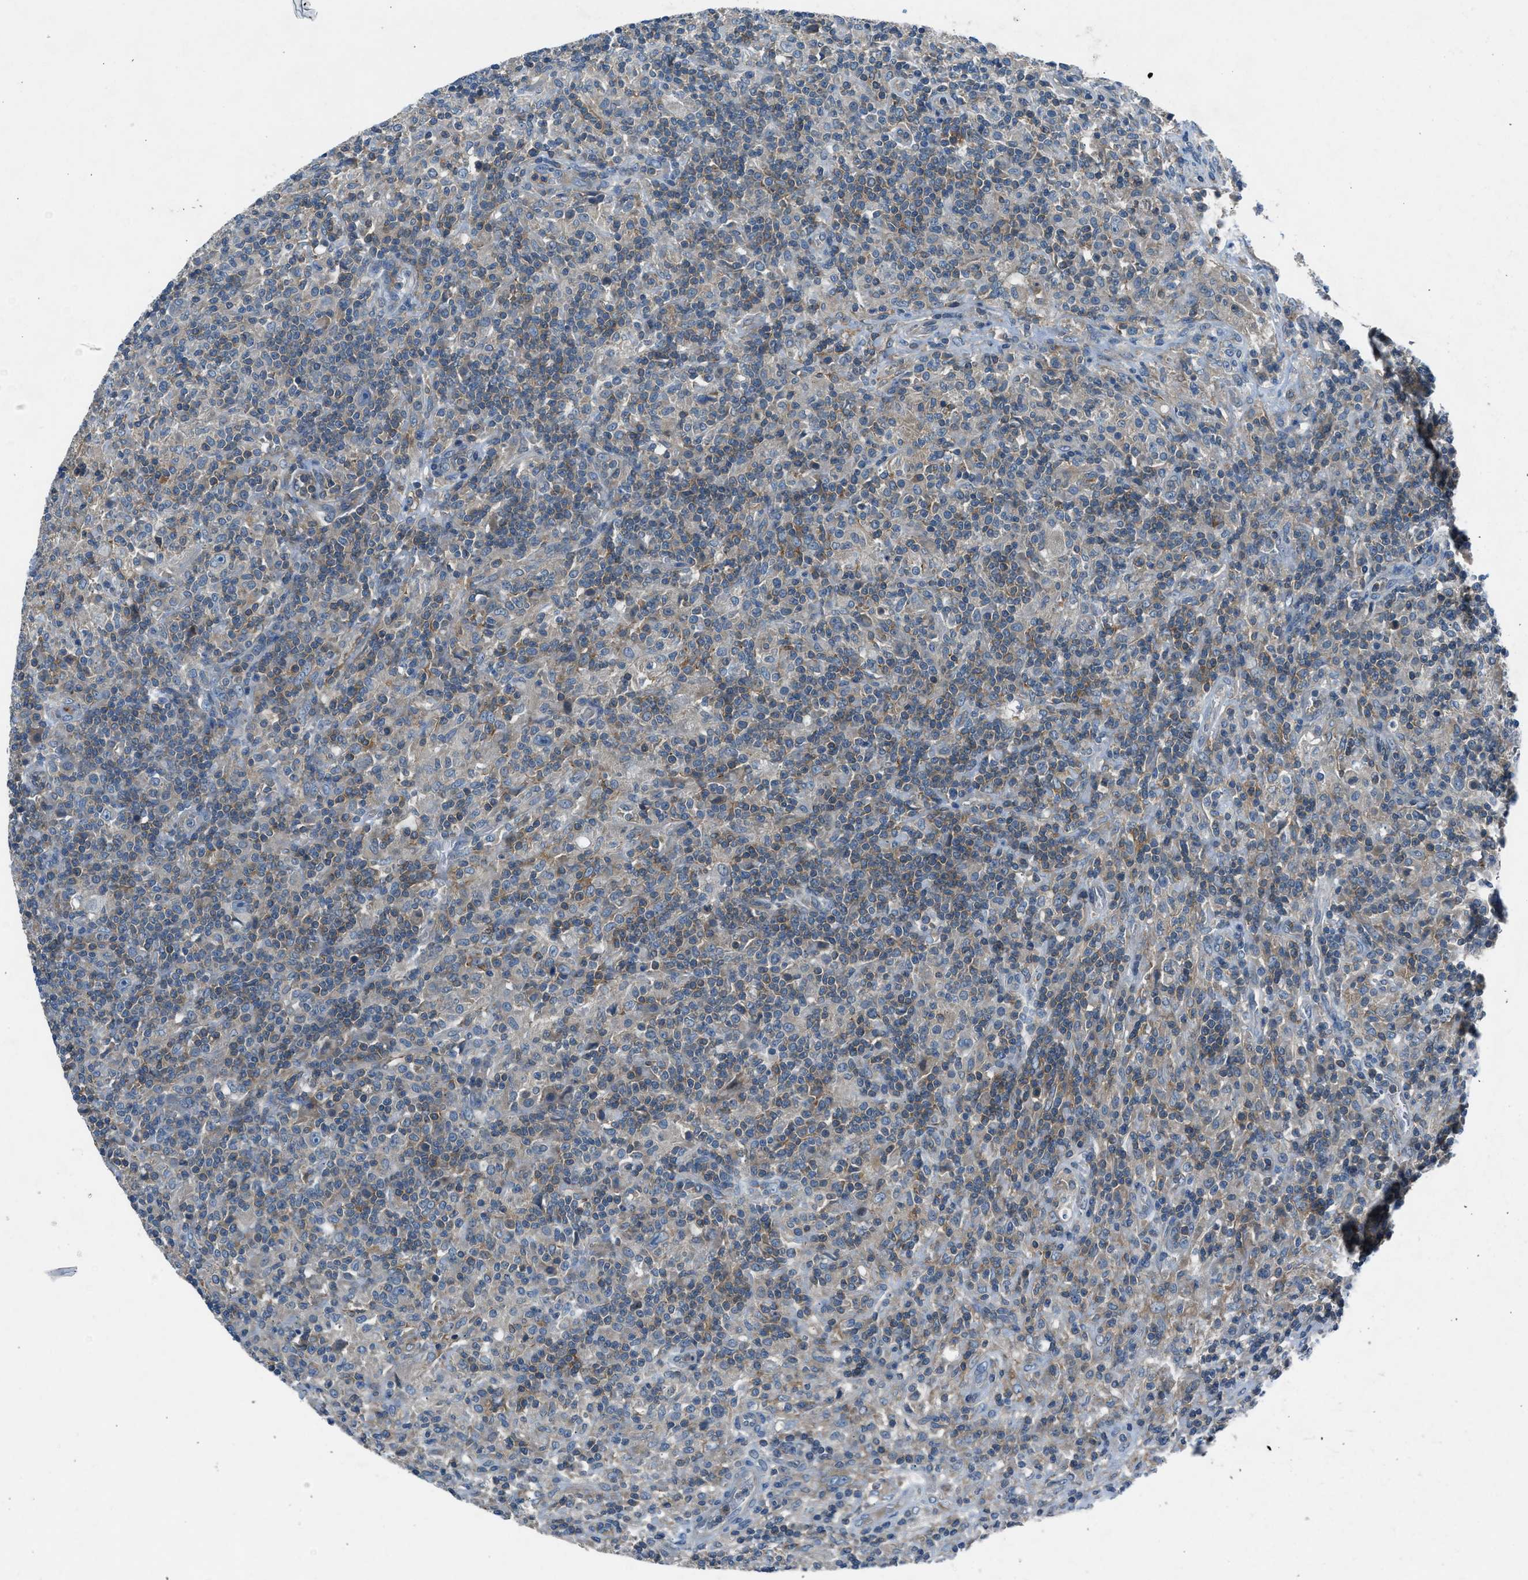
{"staining": {"intensity": "weak", "quantity": "<25%", "location": "cytoplasmic/membranous"}, "tissue": "lymphoma", "cell_type": "Tumor cells", "image_type": "cancer", "snomed": [{"axis": "morphology", "description": "Hodgkin's disease, NOS"}, {"axis": "topography", "description": "Lymph node"}], "caption": "This is an IHC photomicrograph of human lymphoma. There is no positivity in tumor cells.", "gene": "BMP1", "patient": {"sex": "male", "age": 70}}